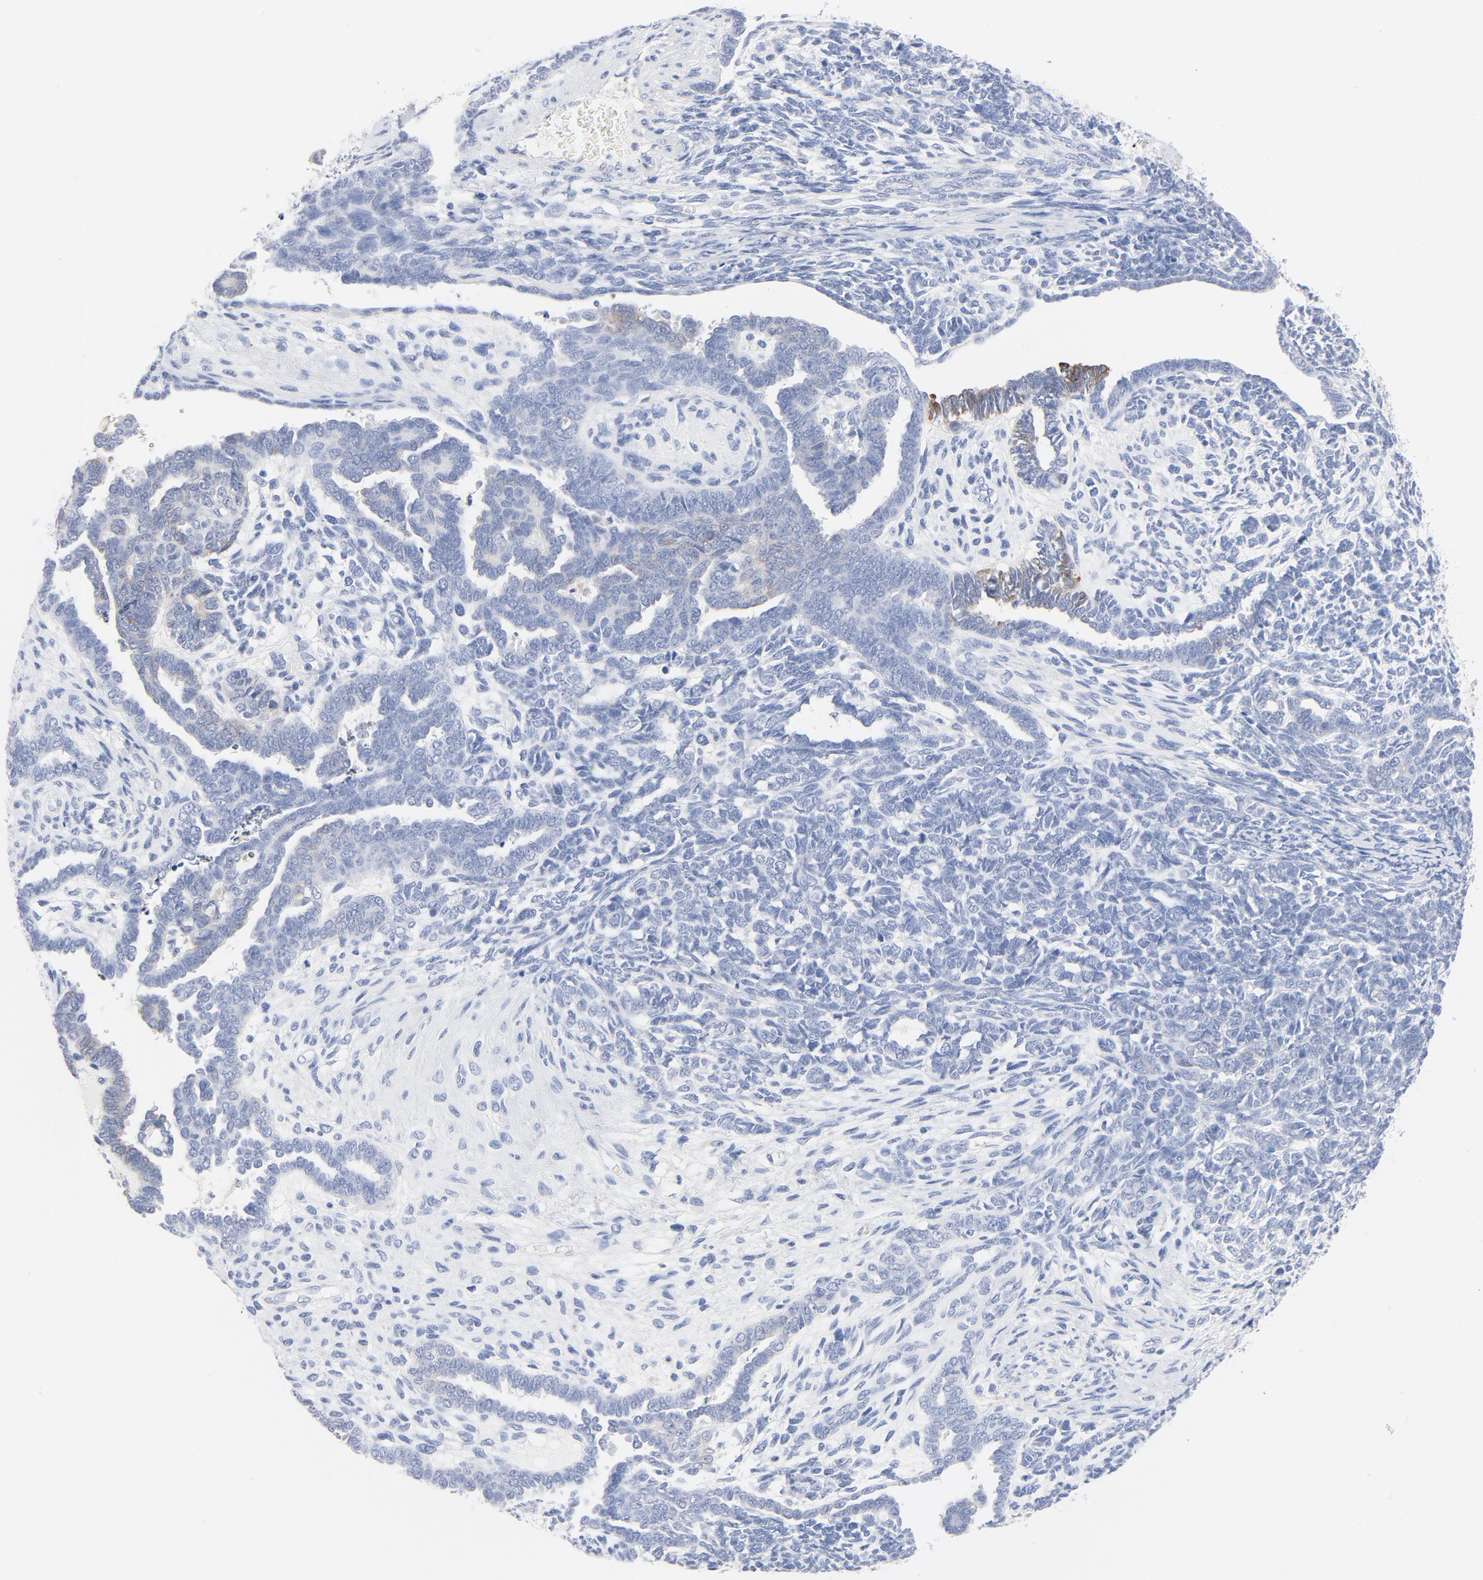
{"staining": {"intensity": "moderate", "quantity": "<25%", "location": "cytoplasmic/membranous"}, "tissue": "endometrial cancer", "cell_type": "Tumor cells", "image_type": "cancer", "snomed": [{"axis": "morphology", "description": "Neoplasm, malignant, NOS"}, {"axis": "topography", "description": "Endometrium"}], "caption": "Endometrial cancer stained for a protein demonstrates moderate cytoplasmic/membranous positivity in tumor cells. (DAB (3,3'-diaminobenzidine) IHC, brown staining for protein, blue staining for nuclei).", "gene": "FGFR3", "patient": {"sex": "female", "age": 74}}